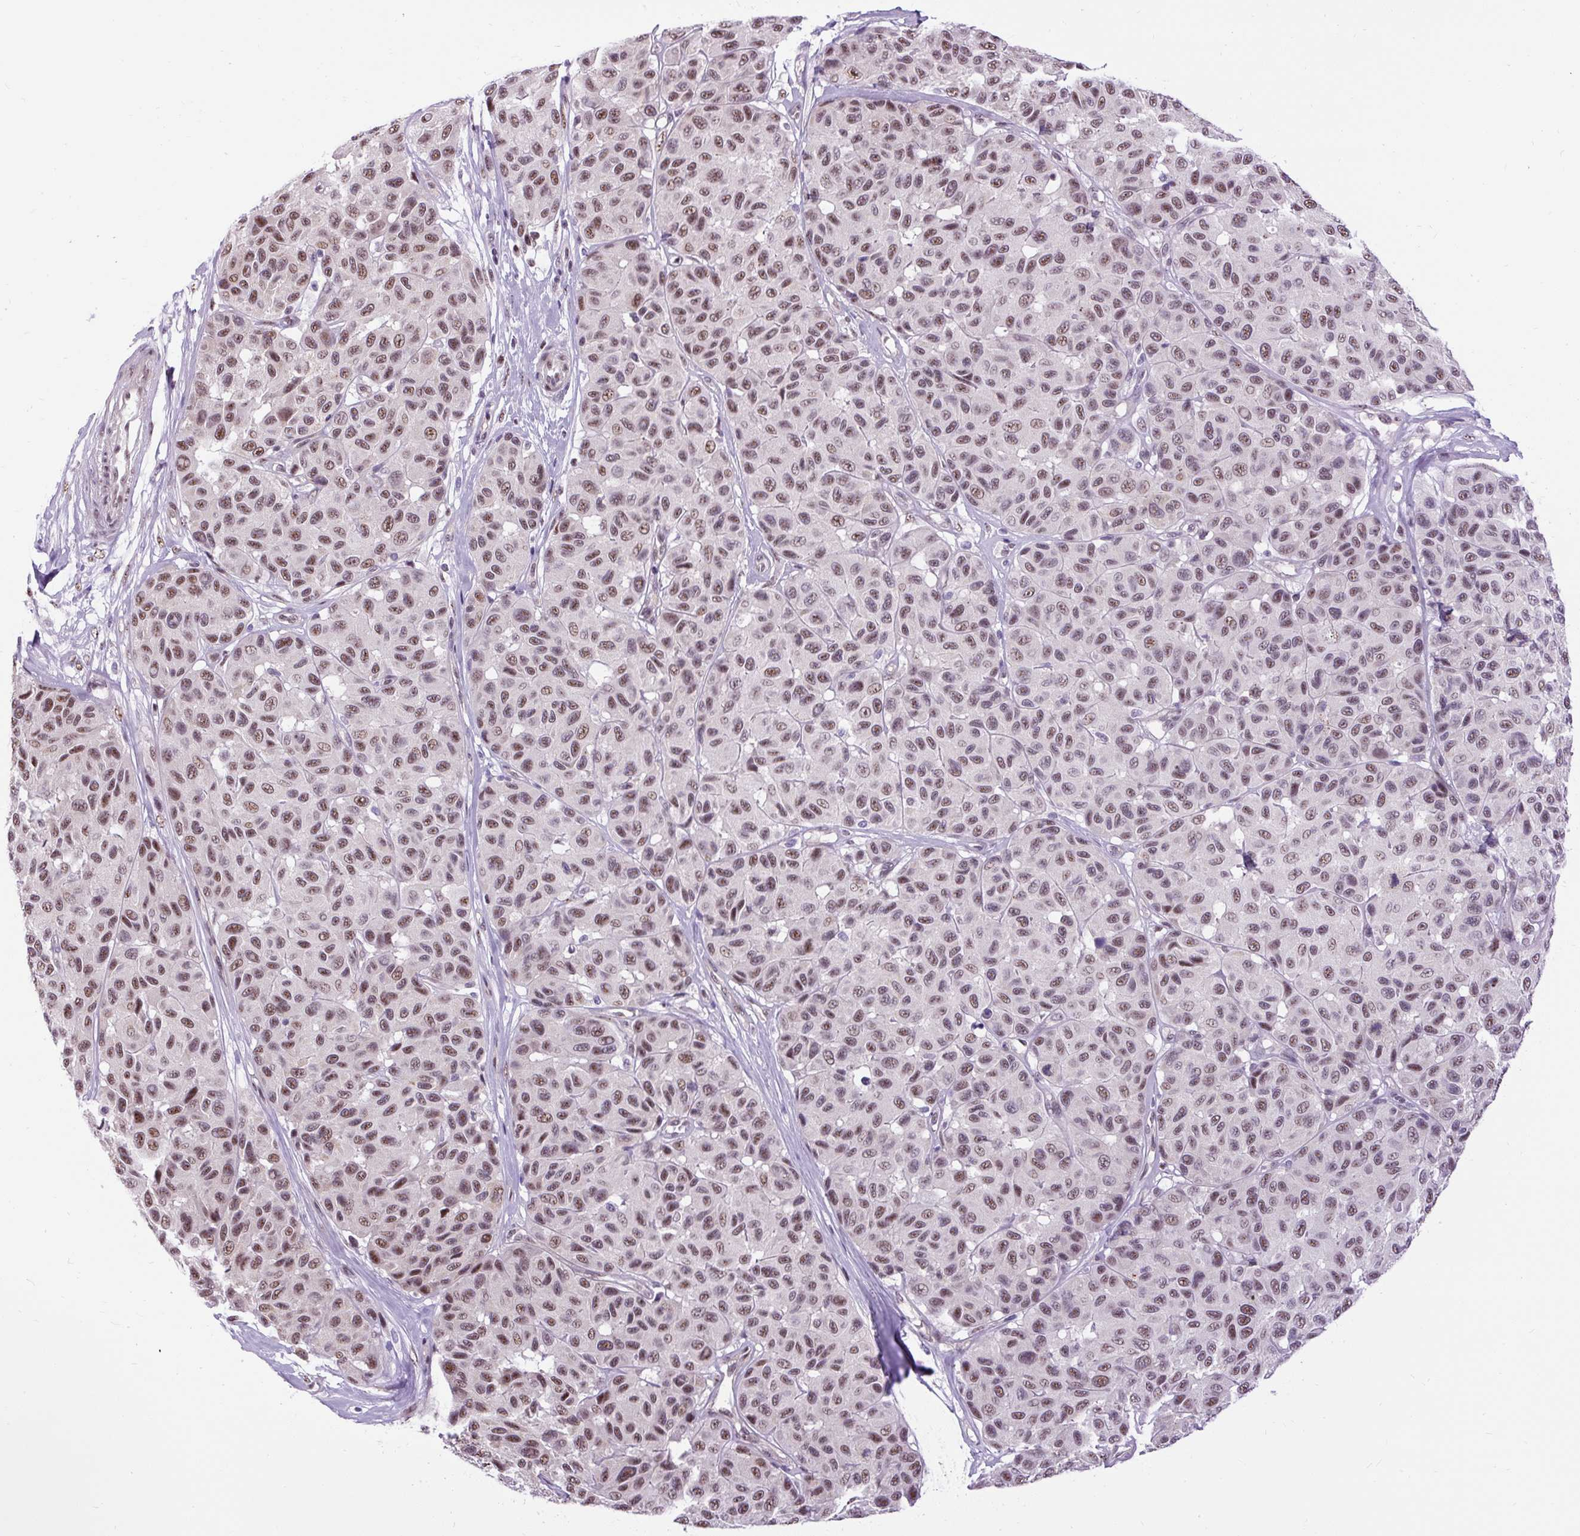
{"staining": {"intensity": "weak", "quantity": ">75%", "location": "nuclear"}, "tissue": "melanoma", "cell_type": "Tumor cells", "image_type": "cancer", "snomed": [{"axis": "morphology", "description": "Malignant melanoma, NOS"}, {"axis": "topography", "description": "Skin"}], "caption": "This micrograph displays immunohistochemistry staining of human malignant melanoma, with low weak nuclear expression in approximately >75% of tumor cells.", "gene": "SMC5", "patient": {"sex": "female", "age": 66}}